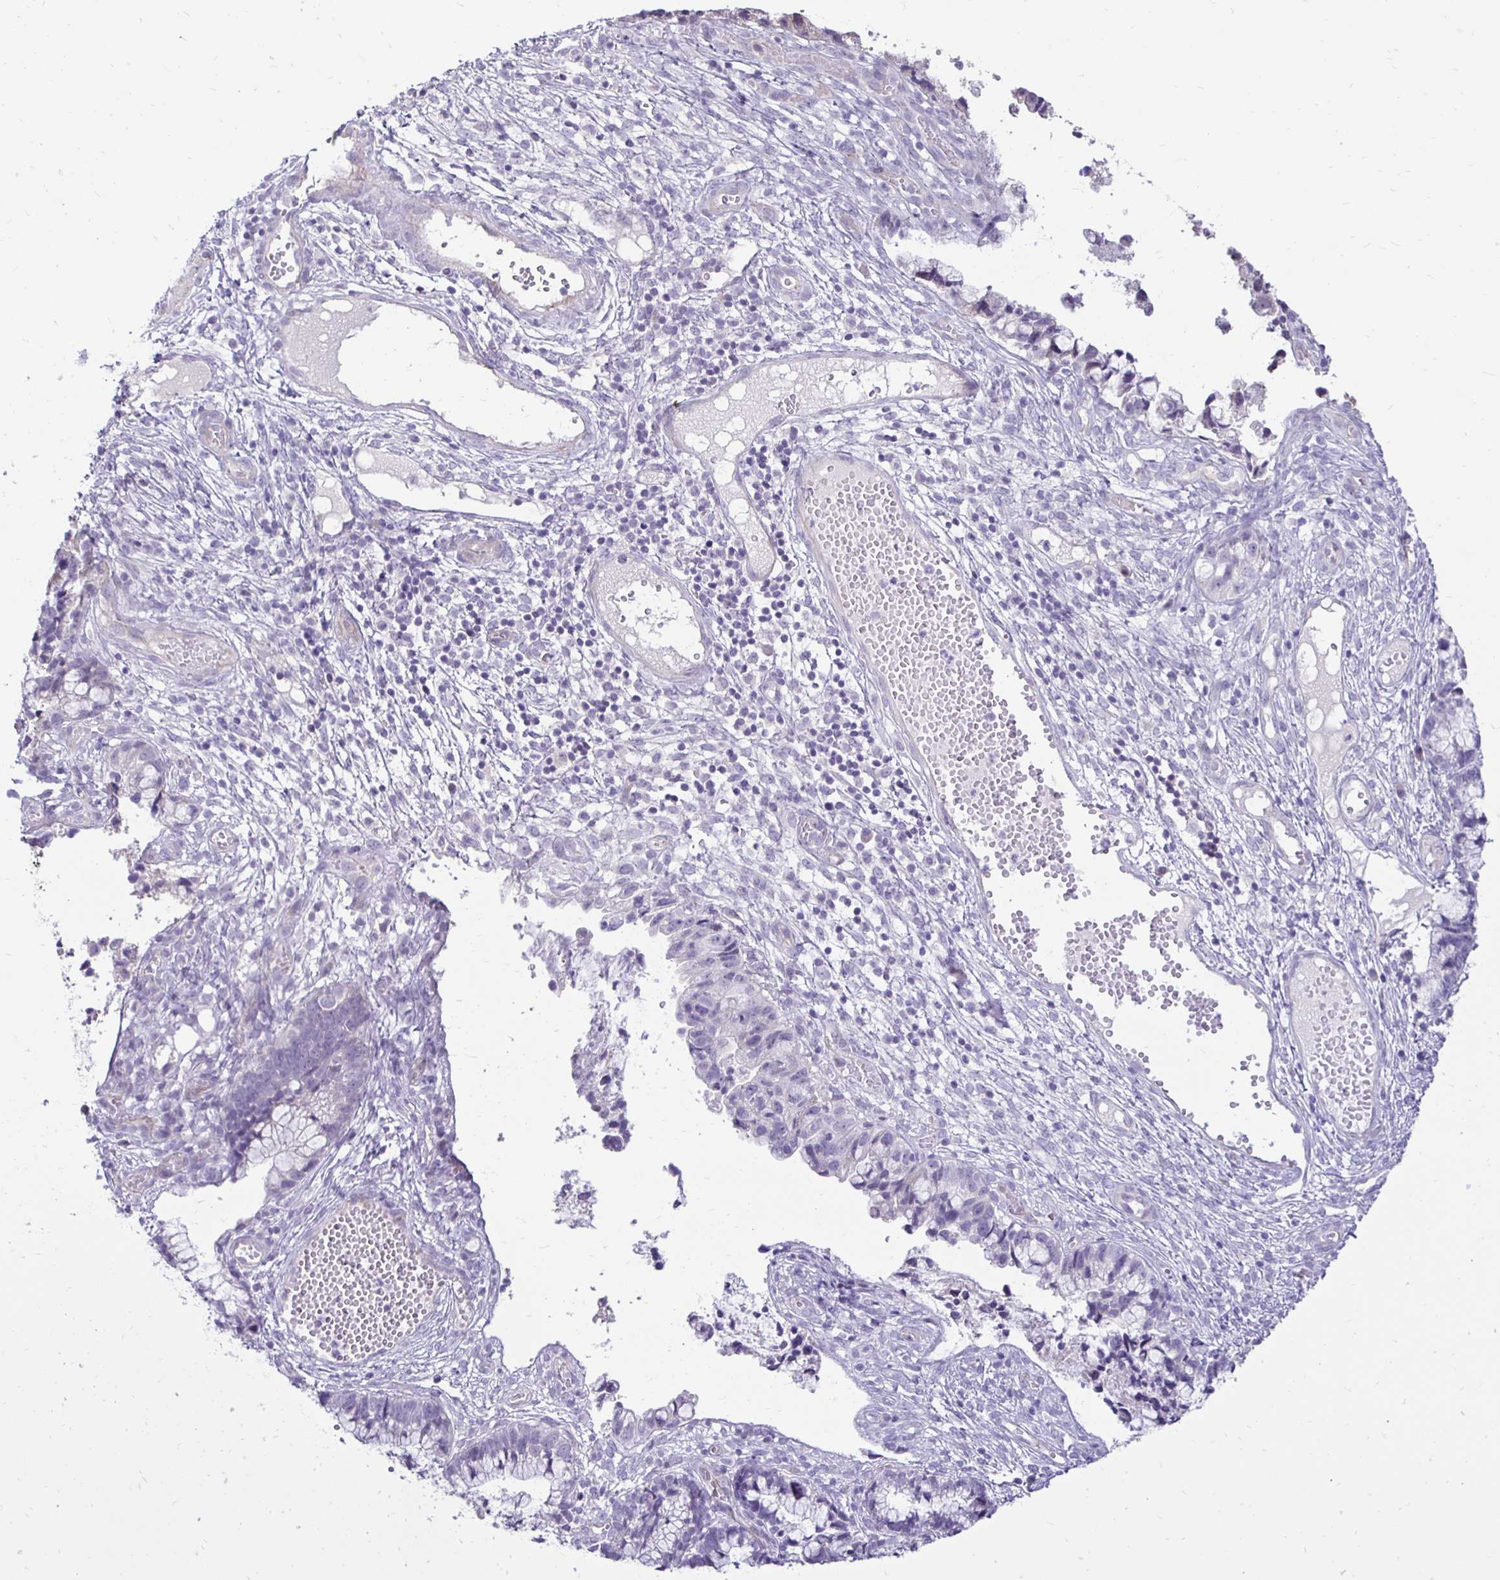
{"staining": {"intensity": "negative", "quantity": "none", "location": "none"}, "tissue": "cervical cancer", "cell_type": "Tumor cells", "image_type": "cancer", "snomed": [{"axis": "morphology", "description": "Adenocarcinoma, NOS"}, {"axis": "topography", "description": "Cervix"}], "caption": "DAB (3,3'-diaminobenzidine) immunohistochemical staining of human cervical adenocarcinoma displays no significant staining in tumor cells.", "gene": "GAS2", "patient": {"sex": "female", "age": 44}}